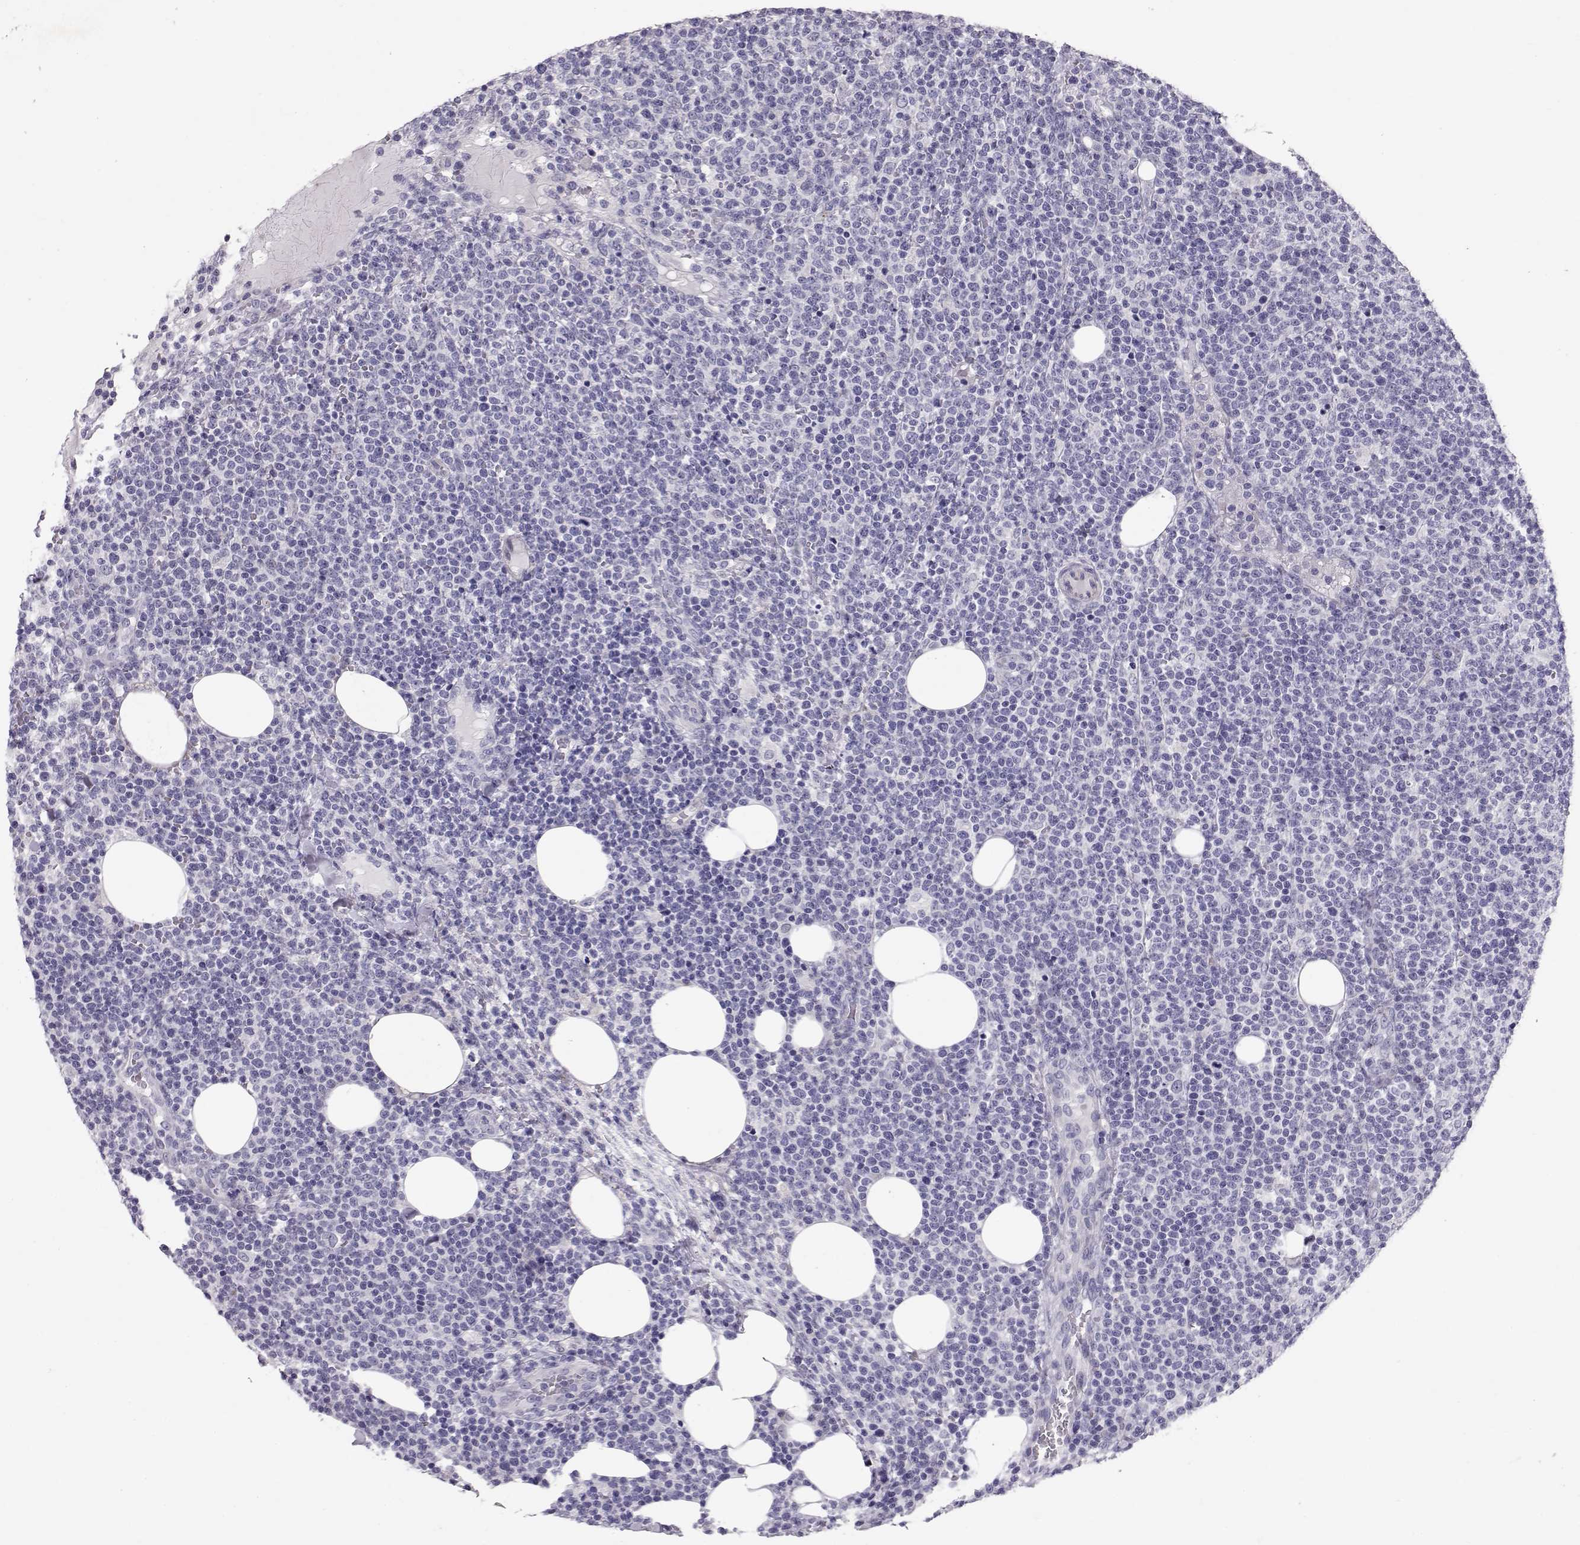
{"staining": {"intensity": "negative", "quantity": "none", "location": "none"}, "tissue": "lymphoma", "cell_type": "Tumor cells", "image_type": "cancer", "snomed": [{"axis": "morphology", "description": "Malignant lymphoma, non-Hodgkin's type, High grade"}, {"axis": "topography", "description": "Lymph node"}], "caption": "Immunohistochemistry (IHC) micrograph of human lymphoma stained for a protein (brown), which reveals no staining in tumor cells.", "gene": "RD3", "patient": {"sex": "male", "age": 61}}